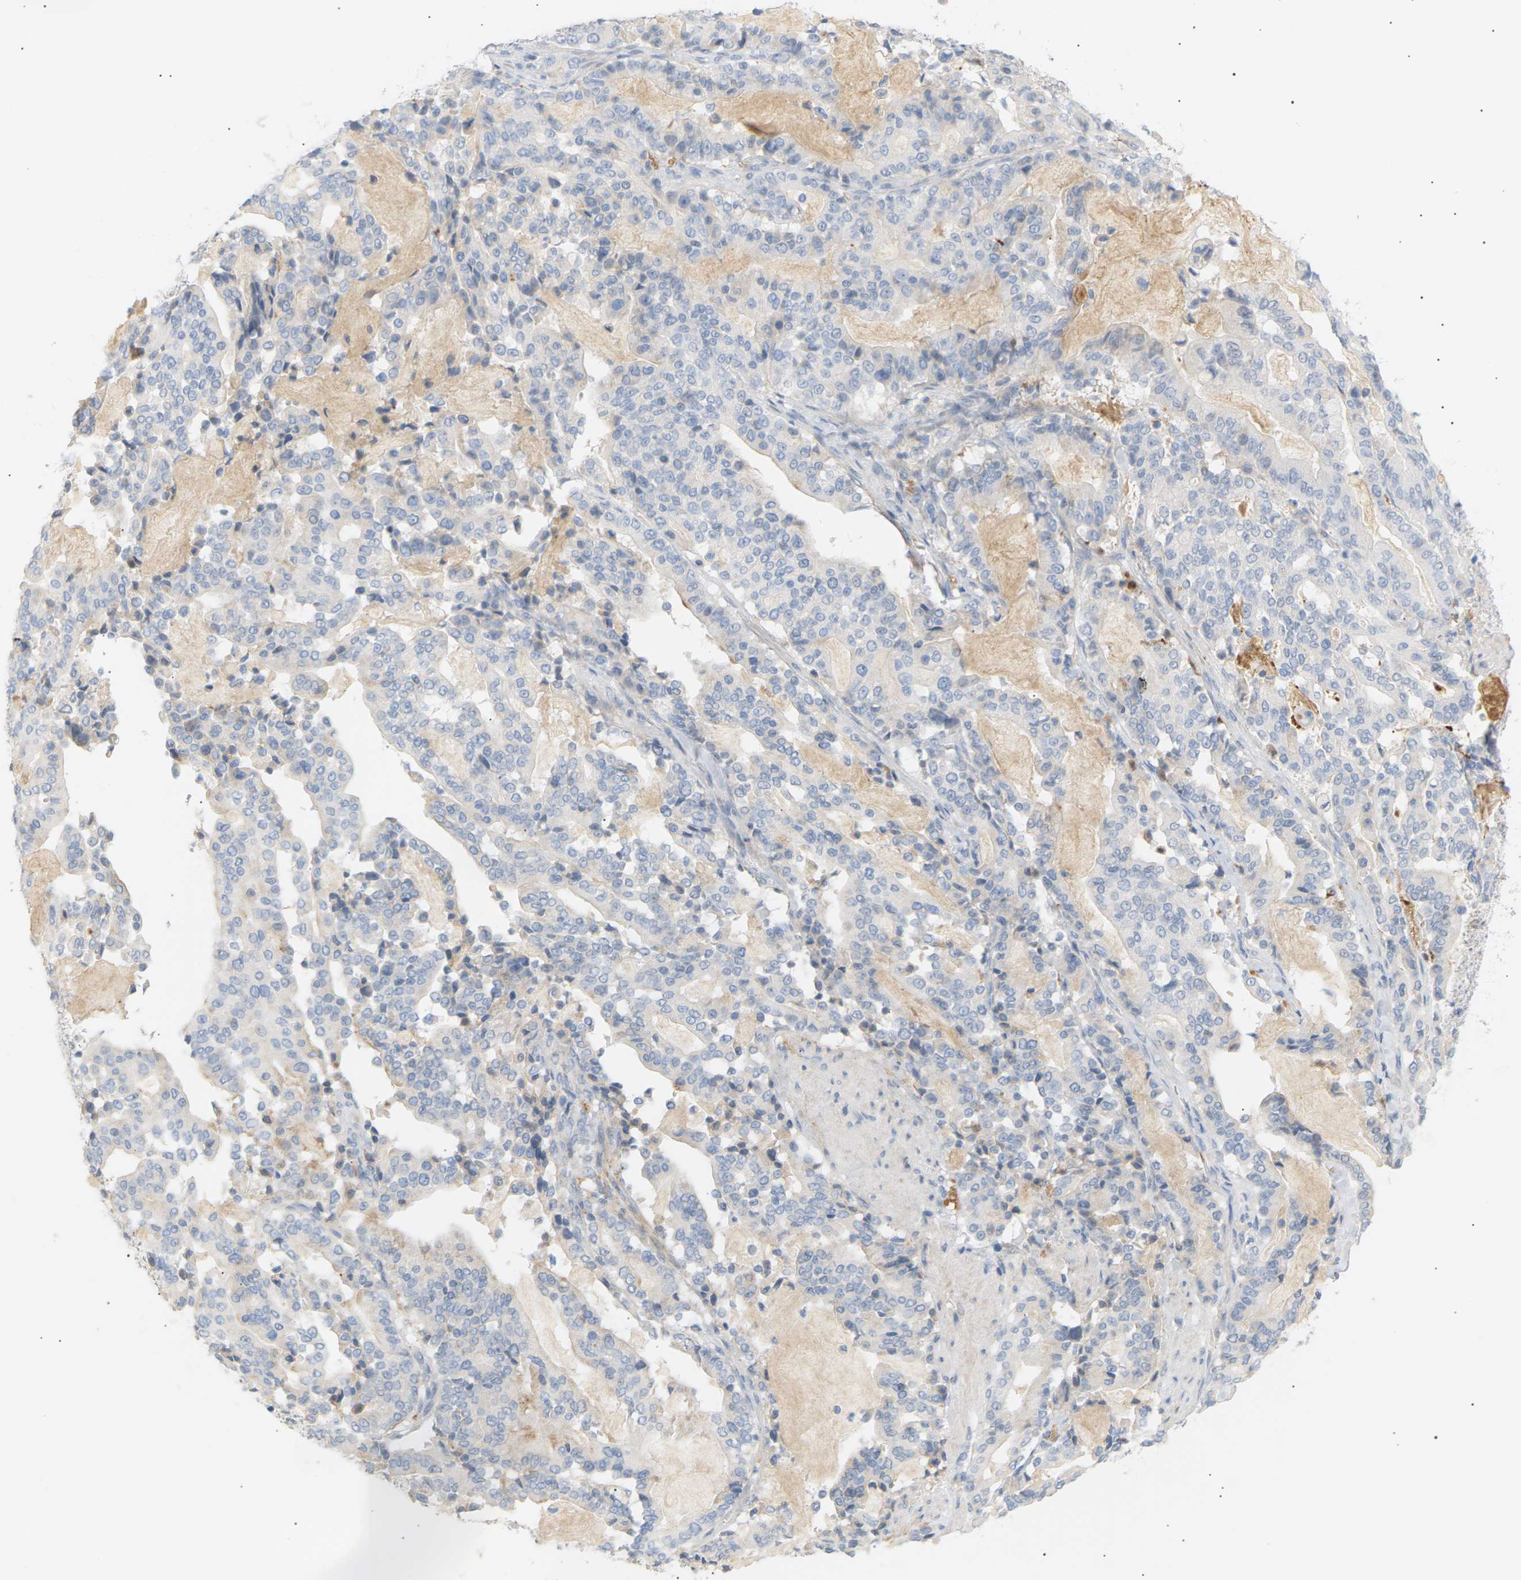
{"staining": {"intensity": "negative", "quantity": "none", "location": "none"}, "tissue": "pancreatic cancer", "cell_type": "Tumor cells", "image_type": "cancer", "snomed": [{"axis": "morphology", "description": "Adenocarcinoma, NOS"}, {"axis": "topography", "description": "Pancreas"}], "caption": "An image of pancreatic cancer stained for a protein exhibits no brown staining in tumor cells. Brightfield microscopy of immunohistochemistry stained with DAB (3,3'-diaminobenzidine) (brown) and hematoxylin (blue), captured at high magnification.", "gene": "CLU", "patient": {"sex": "male", "age": 63}}